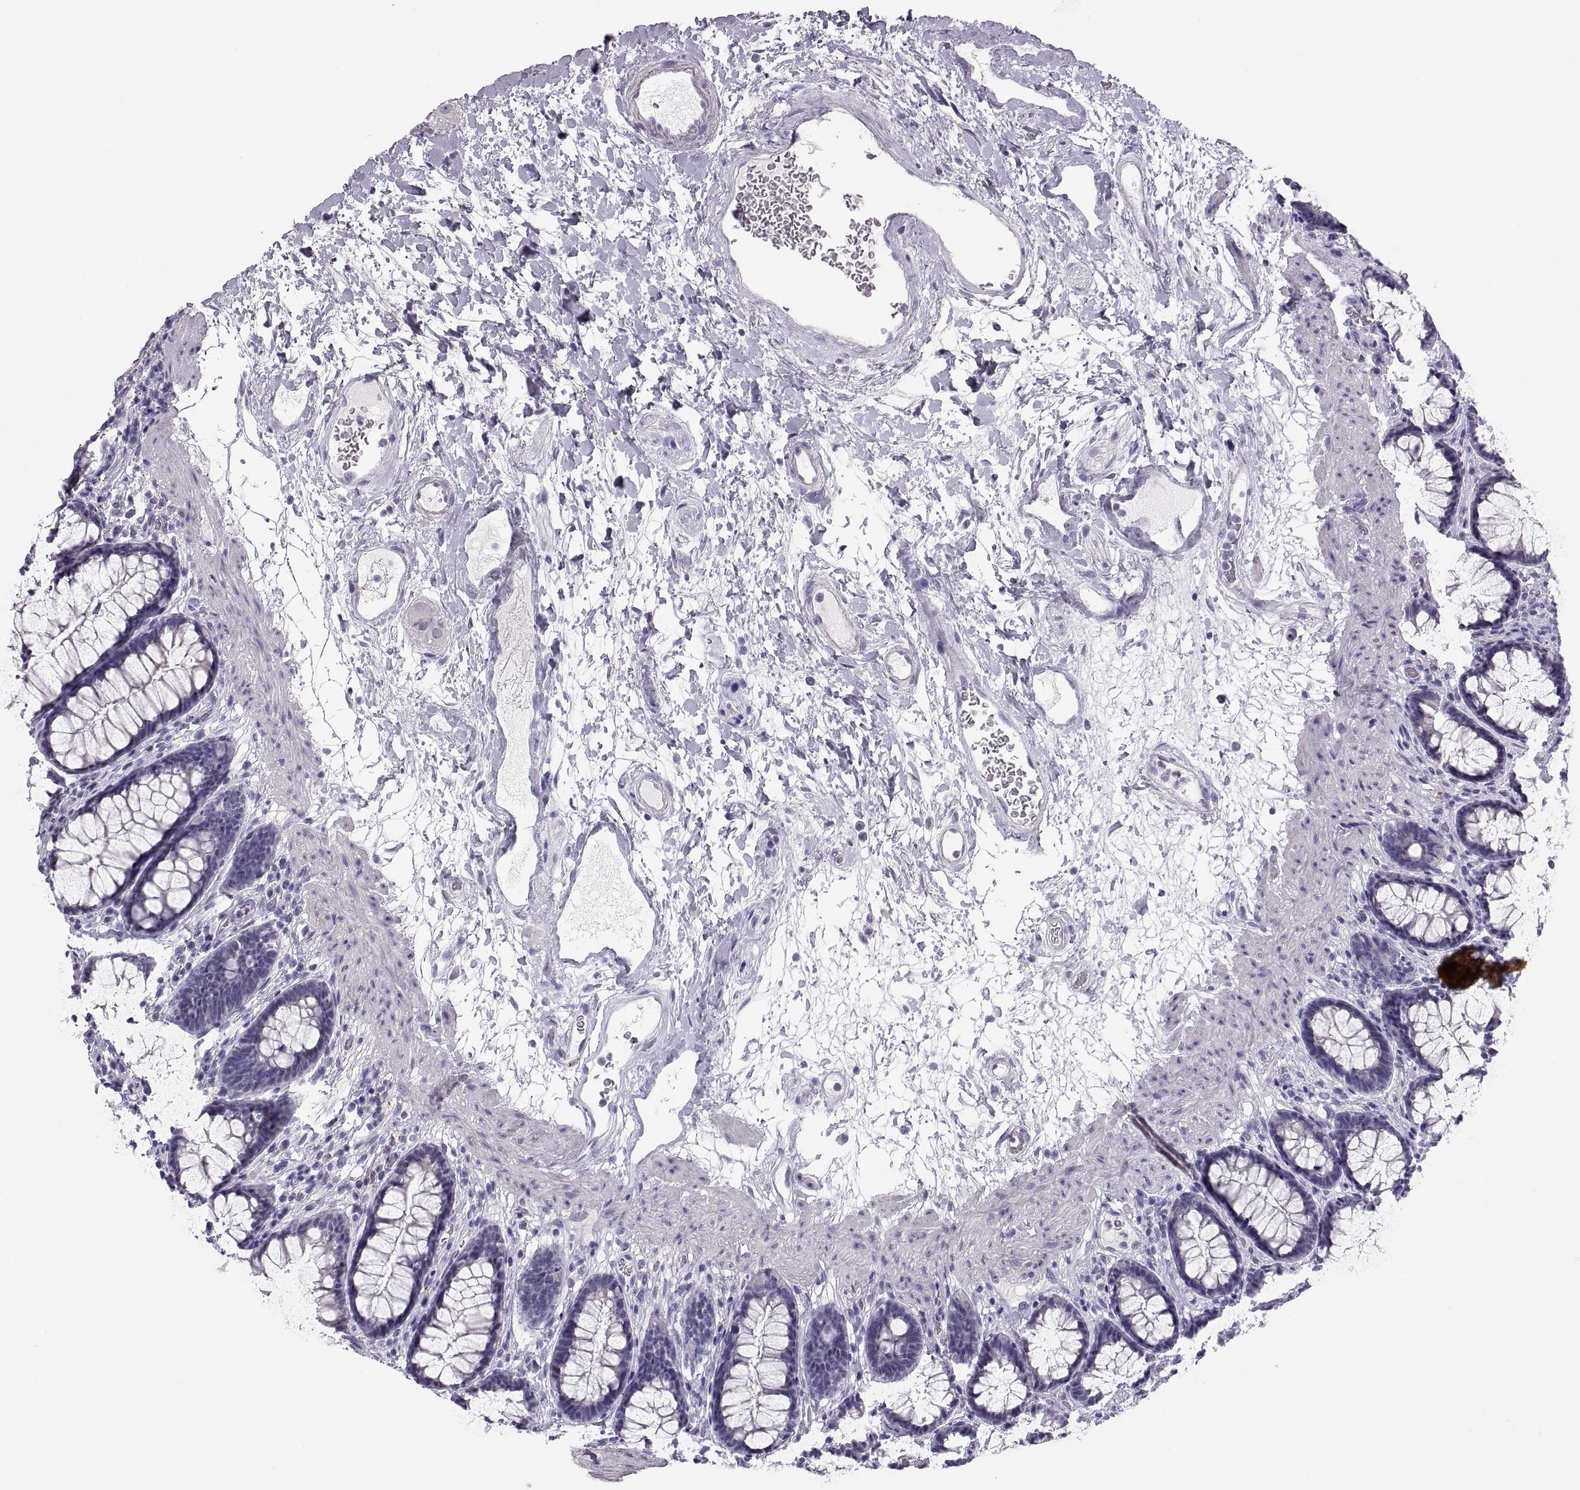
{"staining": {"intensity": "negative", "quantity": "none", "location": "none"}, "tissue": "rectum", "cell_type": "Glandular cells", "image_type": "normal", "snomed": [{"axis": "morphology", "description": "Normal tissue, NOS"}, {"axis": "topography", "description": "Rectum"}], "caption": "Glandular cells show no significant staining in unremarkable rectum. (DAB immunohistochemistry, high magnification).", "gene": "COL9A3", "patient": {"sex": "male", "age": 72}}